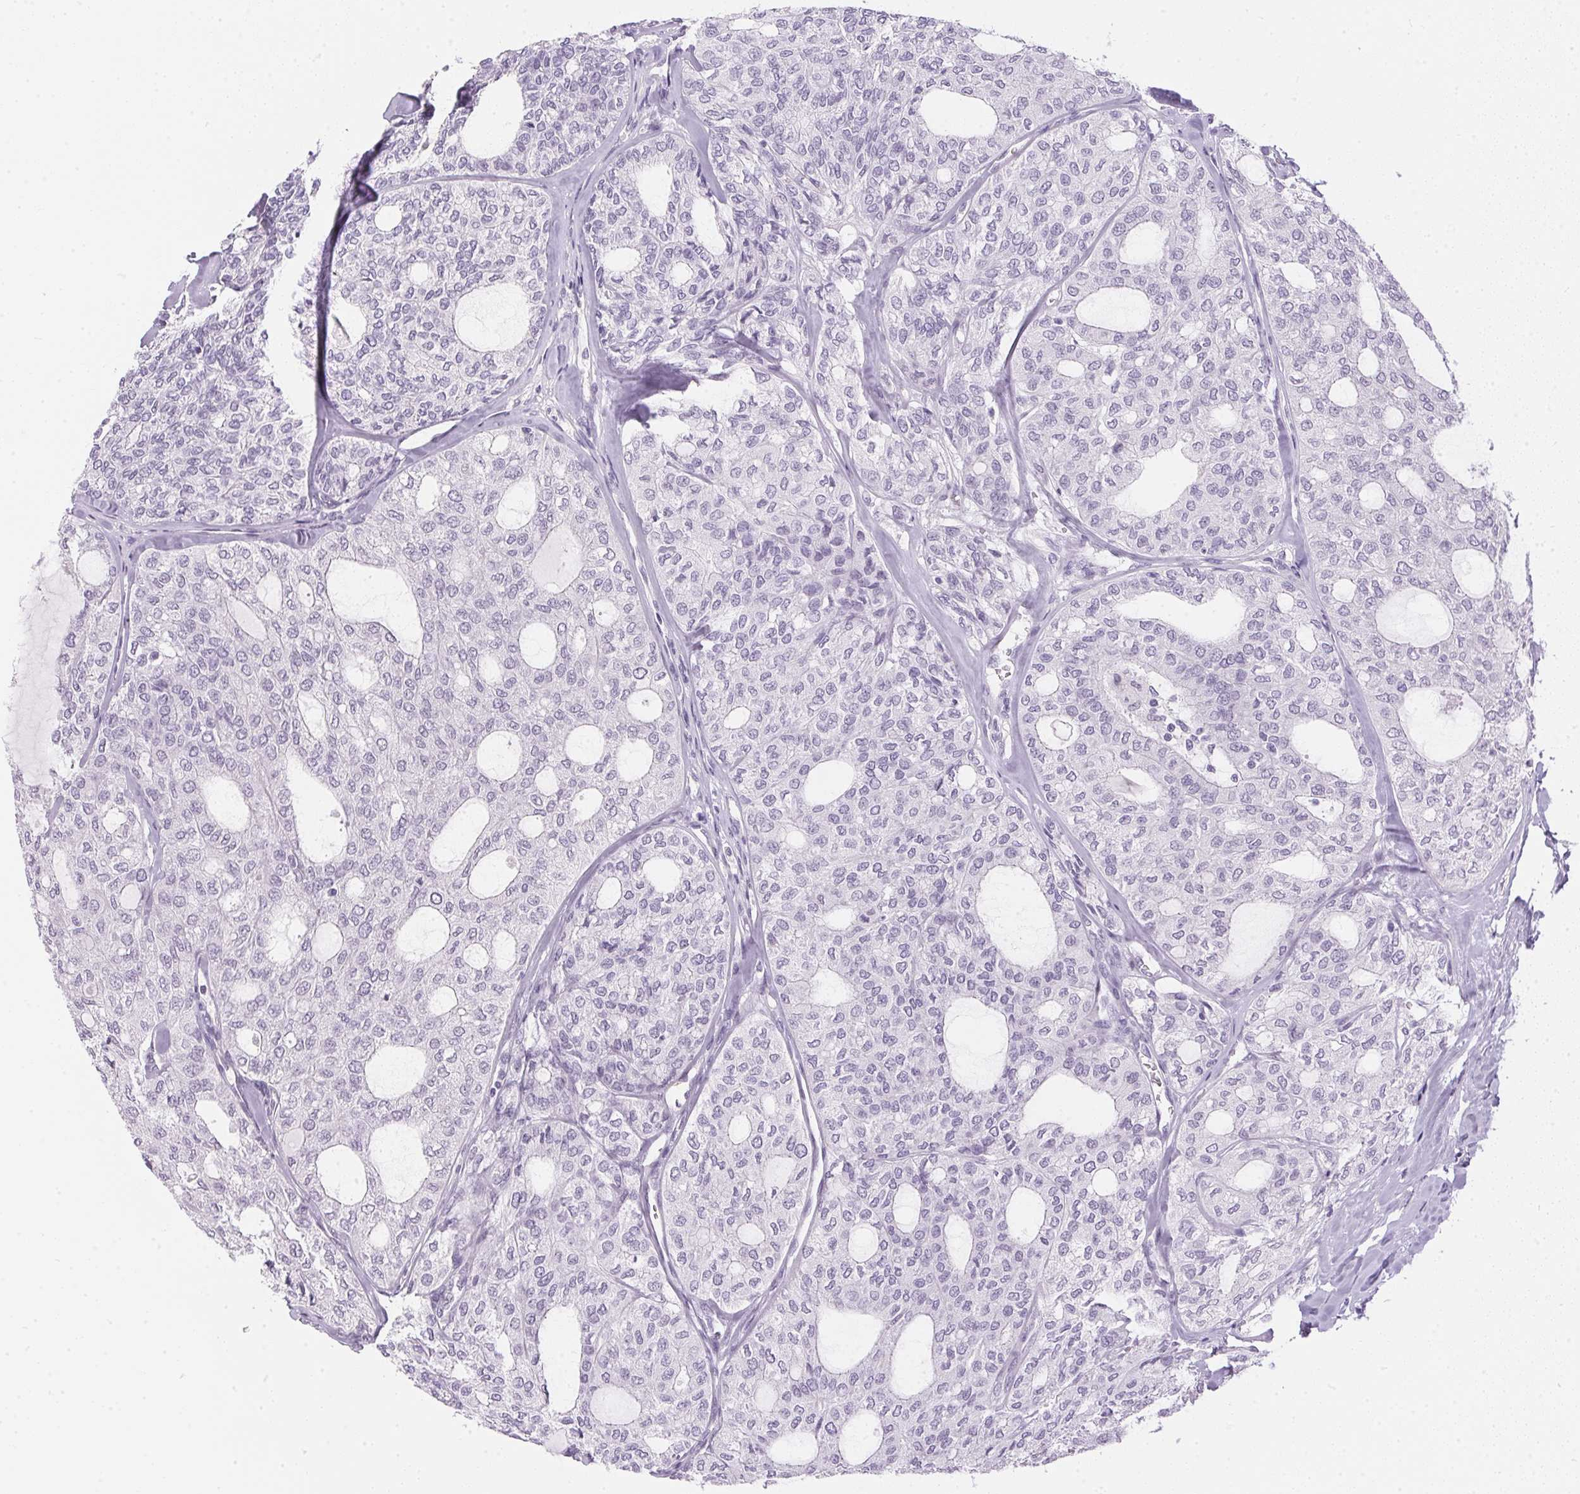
{"staining": {"intensity": "negative", "quantity": "none", "location": "none"}, "tissue": "thyroid cancer", "cell_type": "Tumor cells", "image_type": "cancer", "snomed": [{"axis": "morphology", "description": "Follicular adenoma carcinoma, NOS"}, {"axis": "topography", "description": "Thyroid gland"}], "caption": "High magnification brightfield microscopy of thyroid cancer (follicular adenoma carcinoma) stained with DAB (brown) and counterstained with hematoxylin (blue): tumor cells show no significant positivity.", "gene": "GBP6", "patient": {"sex": "male", "age": 75}}